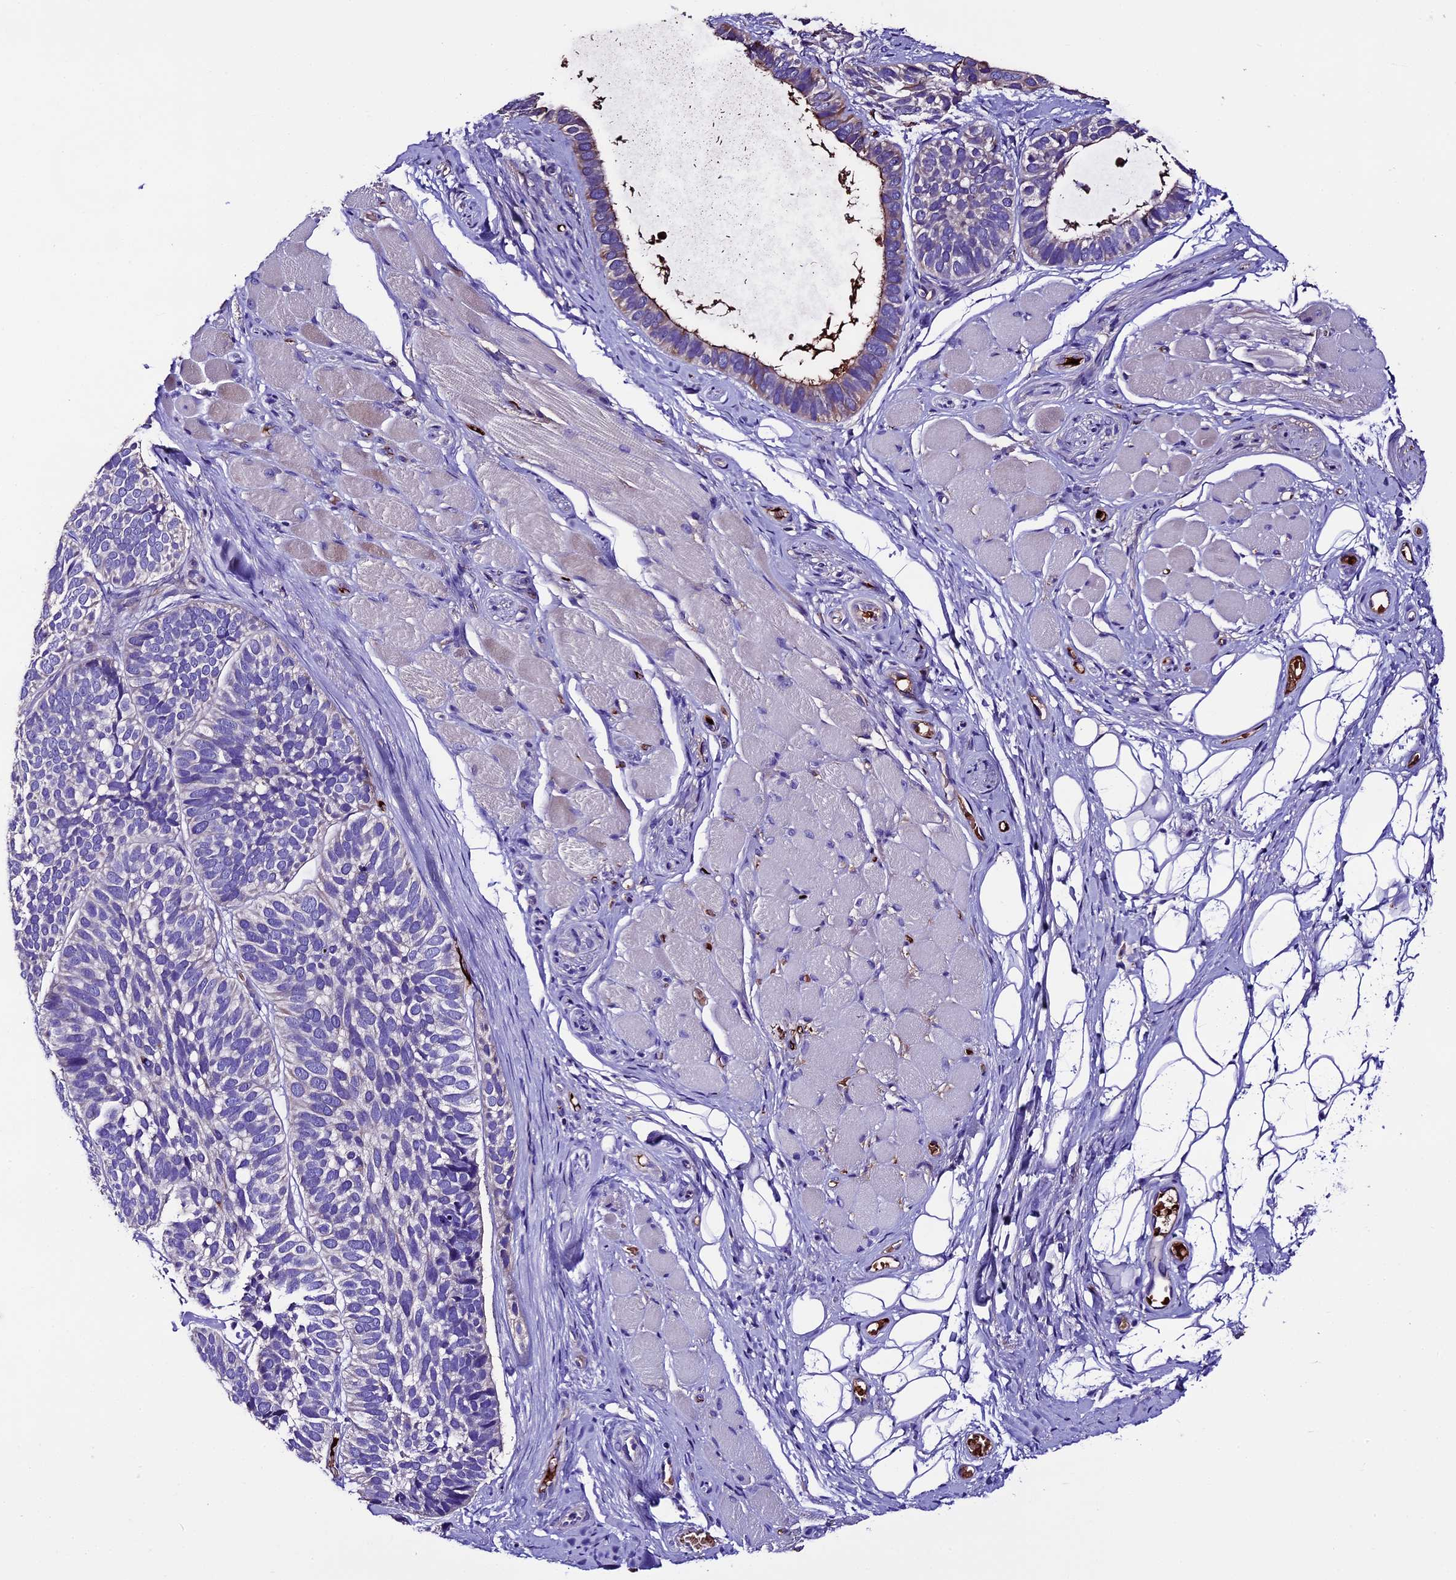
{"staining": {"intensity": "weak", "quantity": "<25%", "location": "cytoplasmic/membranous"}, "tissue": "skin cancer", "cell_type": "Tumor cells", "image_type": "cancer", "snomed": [{"axis": "morphology", "description": "Basal cell carcinoma"}, {"axis": "topography", "description": "Skin"}], "caption": "Tumor cells are negative for protein expression in human skin cancer (basal cell carcinoma).", "gene": "TCP11L2", "patient": {"sex": "male", "age": 62}}